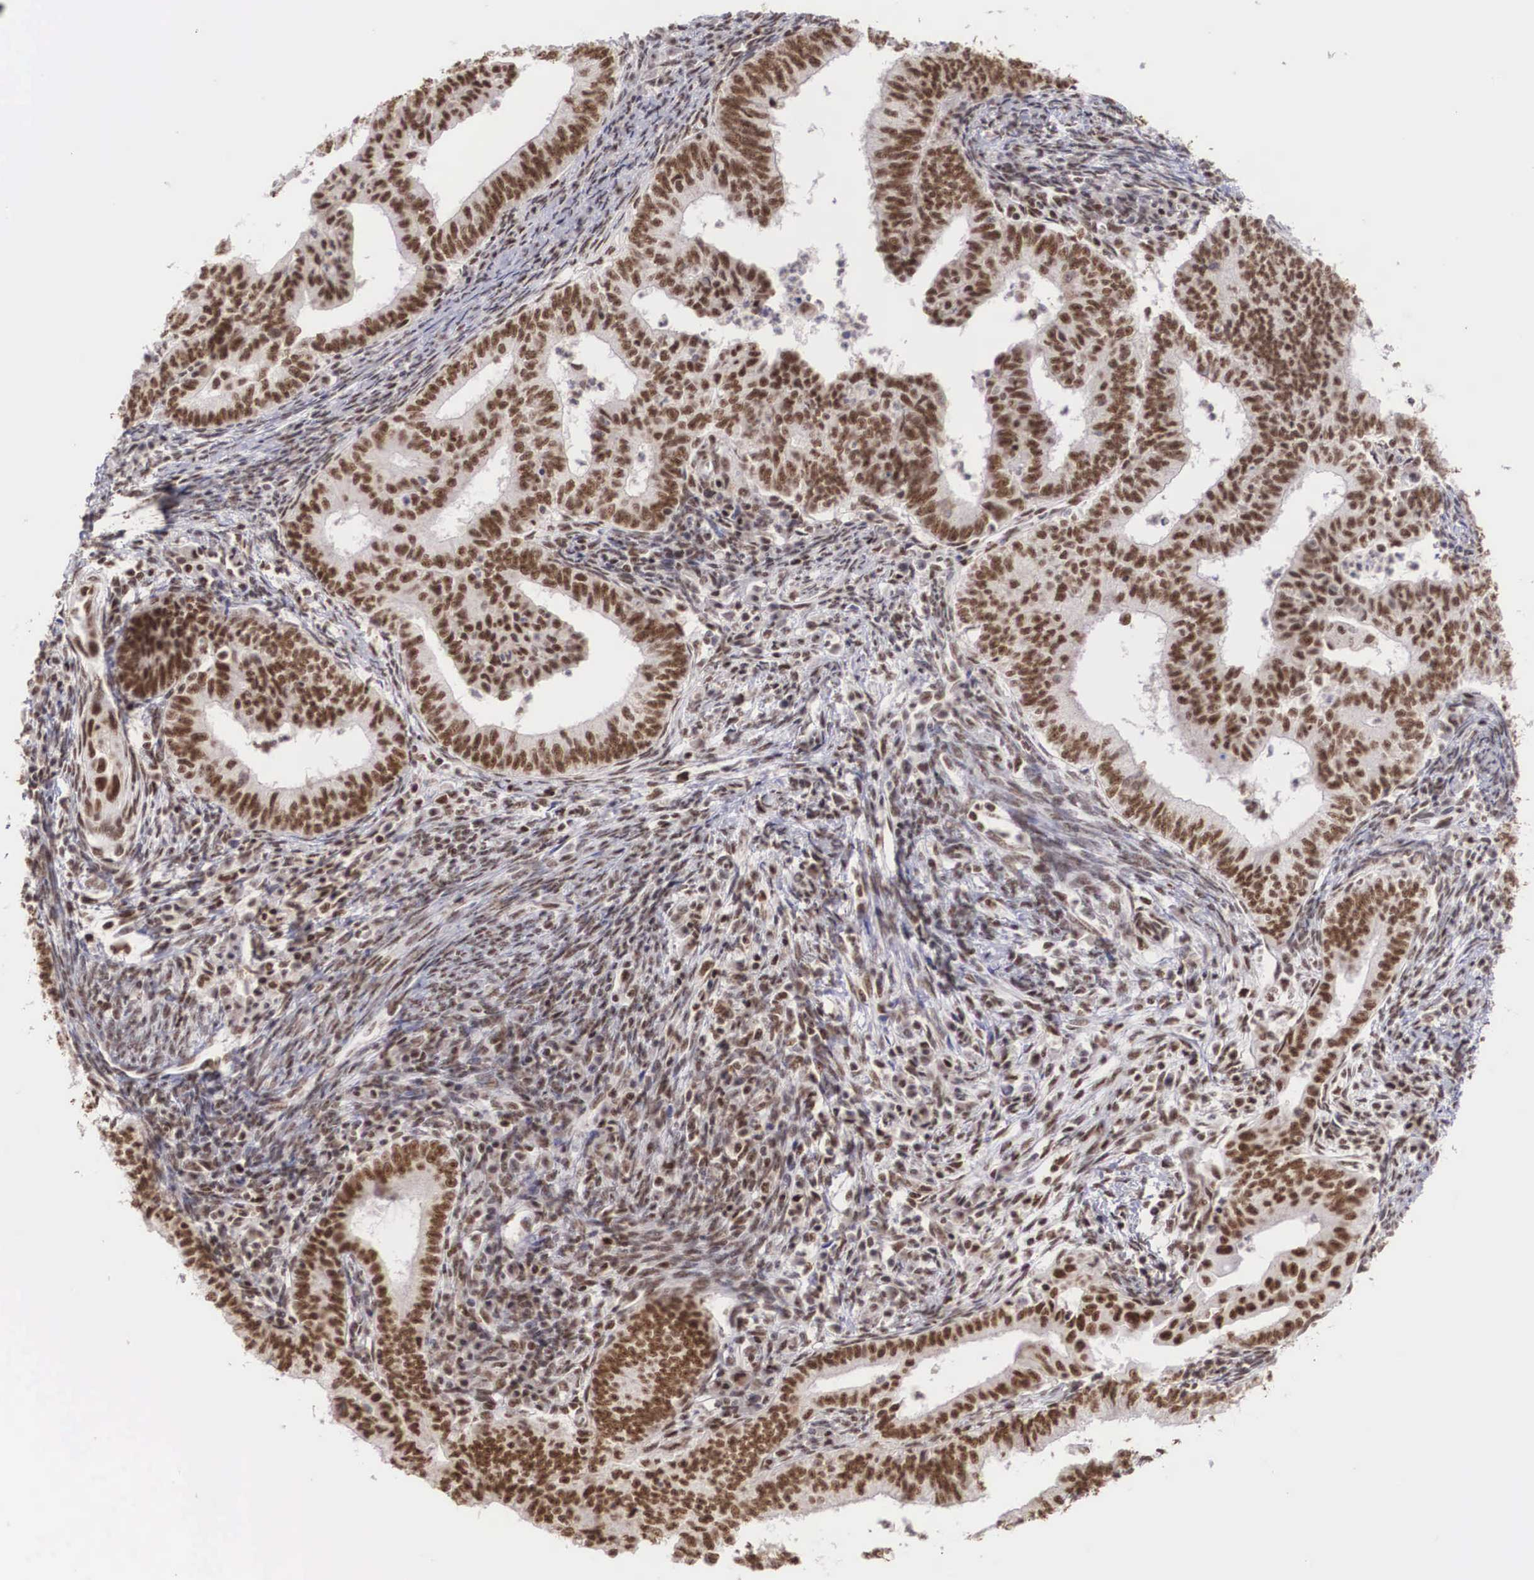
{"staining": {"intensity": "strong", "quantity": ">75%", "location": "nuclear"}, "tissue": "endometrial cancer", "cell_type": "Tumor cells", "image_type": "cancer", "snomed": [{"axis": "morphology", "description": "Adenocarcinoma, NOS"}, {"axis": "topography", "description": "Endometrium"}], "caption": "Tumor cells show high levels of strong nuclear expression in about >75% of cells in endometrial cancer. (brown staining indicates protein expression, while blue staining denotes nuclei).", "gene": "HTATSF1", "patient": {"sex": "female", "age": 66}}